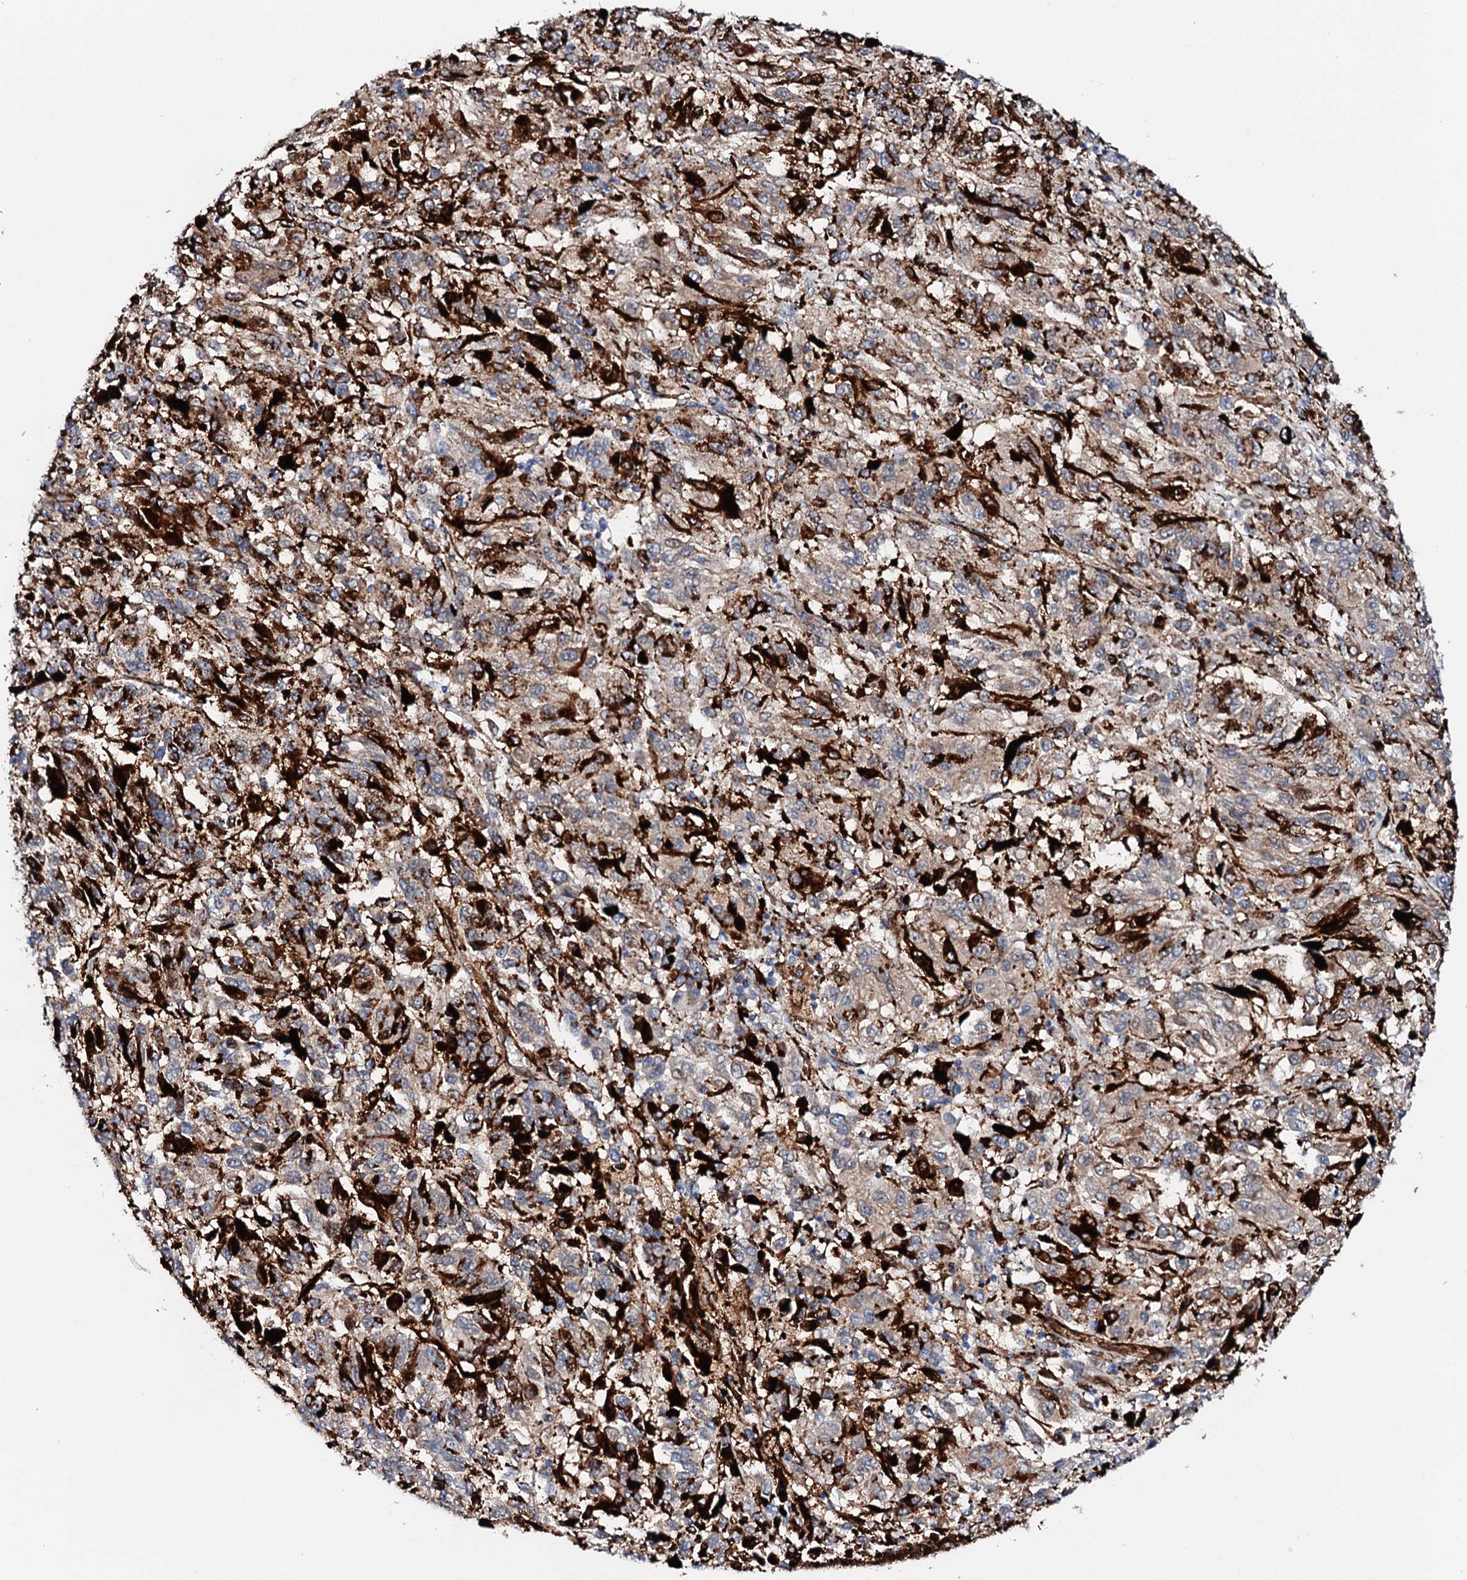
{"staining": {"intensity": "strong", "quantity": "<25%", "location": "cytoplasmic/membranous"}, "tissue": "melanoma", "cell_type": "Tumor cells", "image_type": "cancer", "snomed": [{"axis": "morphology", "description": "Malignant melanoma, Metastatic site"}, {"axis": "topography", "description": "Lung"}], "caption": "Strong cytoplasmic/membranous protein staining is seen in about <25% of tumor cells in melanoma.", "gene": "MED13L", "patient": {"sex": "male", "age": 64}}